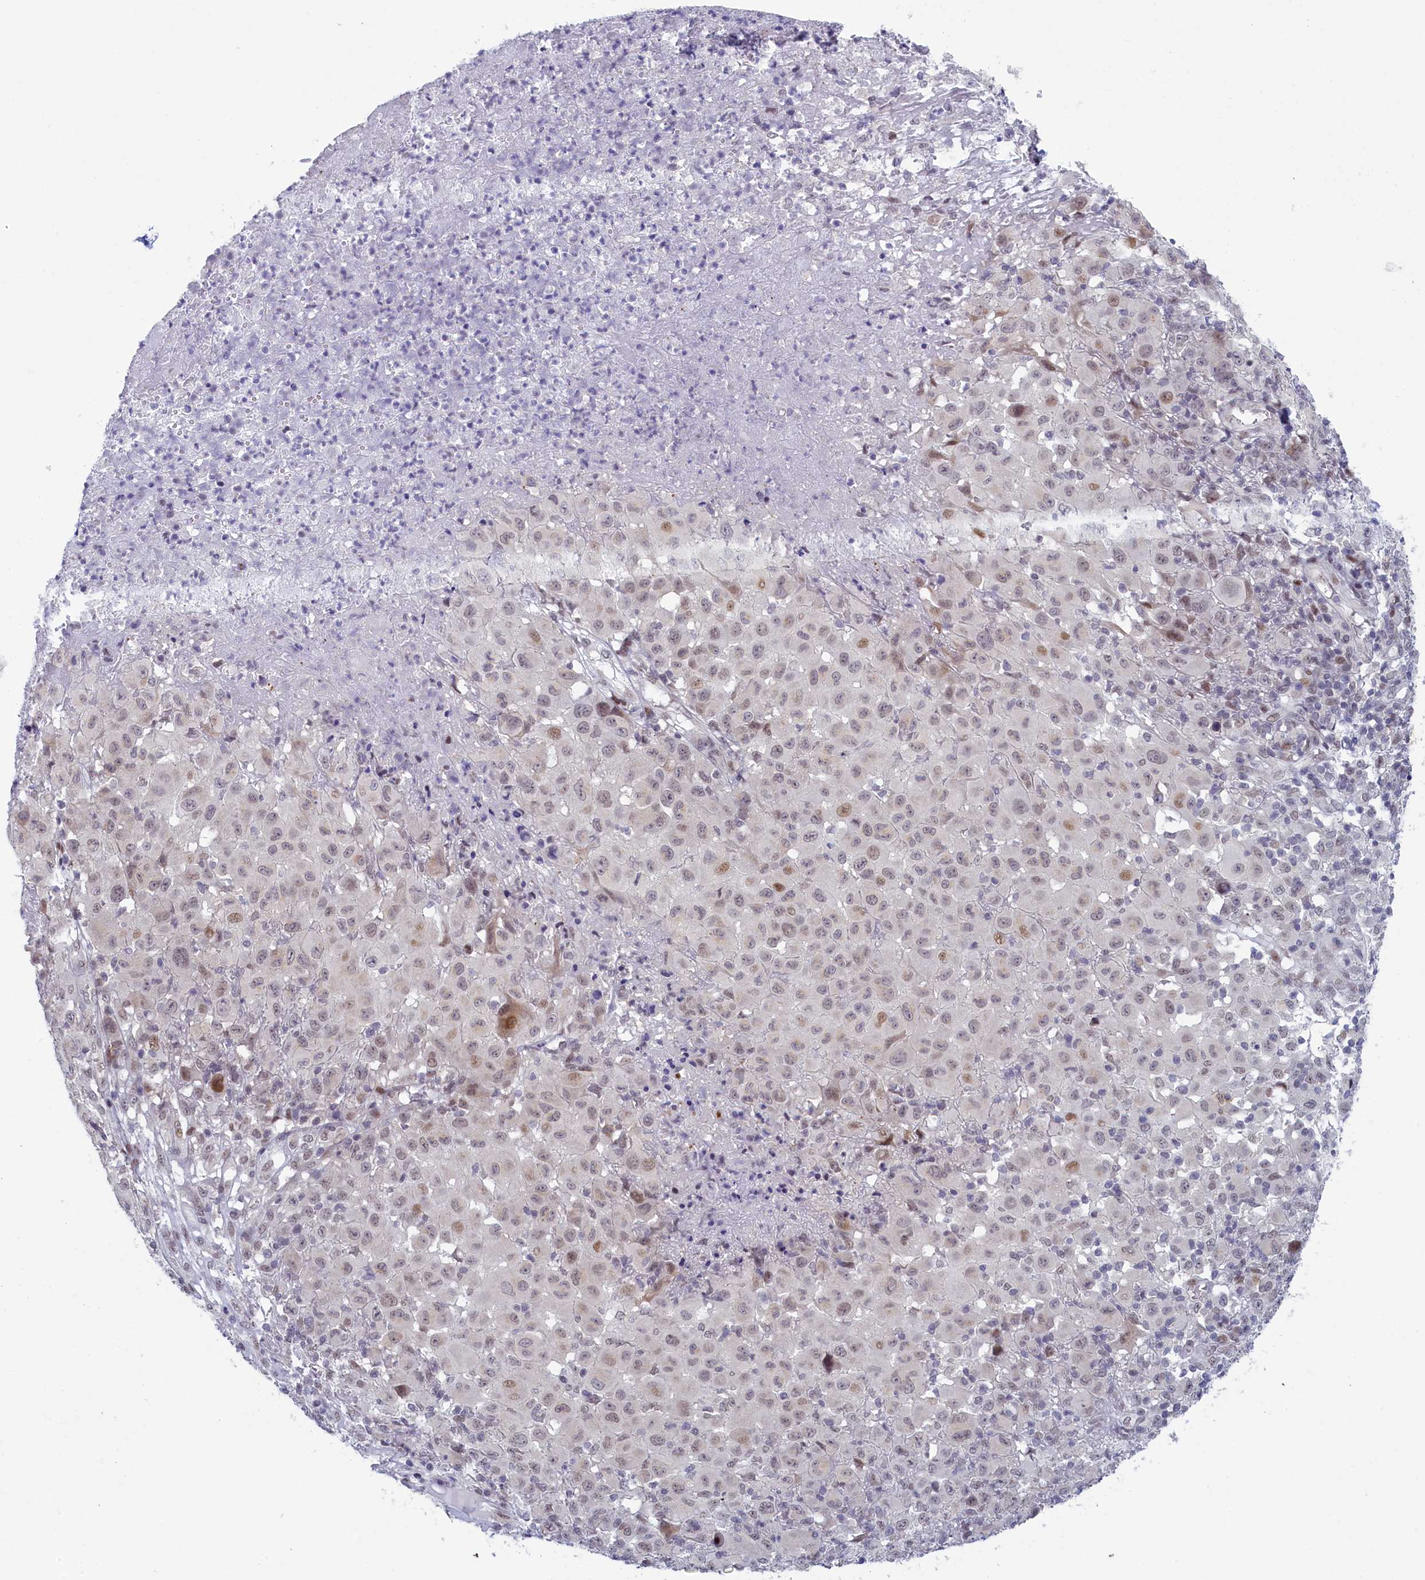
{"staining": {"intensity": "weak", "quantity": "<25%", "location": "nuclear"}, "tissue": "melanoma", "cell_type": "Tumor cells", "image_type": "cancer", "snomed": [{"axis": "morphology", "description": "Malignant melanoma, NOS"}, {"axis": "topography", "description": "Skin"}], "caption": "A high-resolution histopathology image shows immunohistochemistry (IHC) staining of melanoma, which demonstrates no significant positivity in tumor cells. (IHC, brightfield microscopy, high magnification).", "gene": "ATF7IP2", "patient": {"sex": "male", "age": 73}}